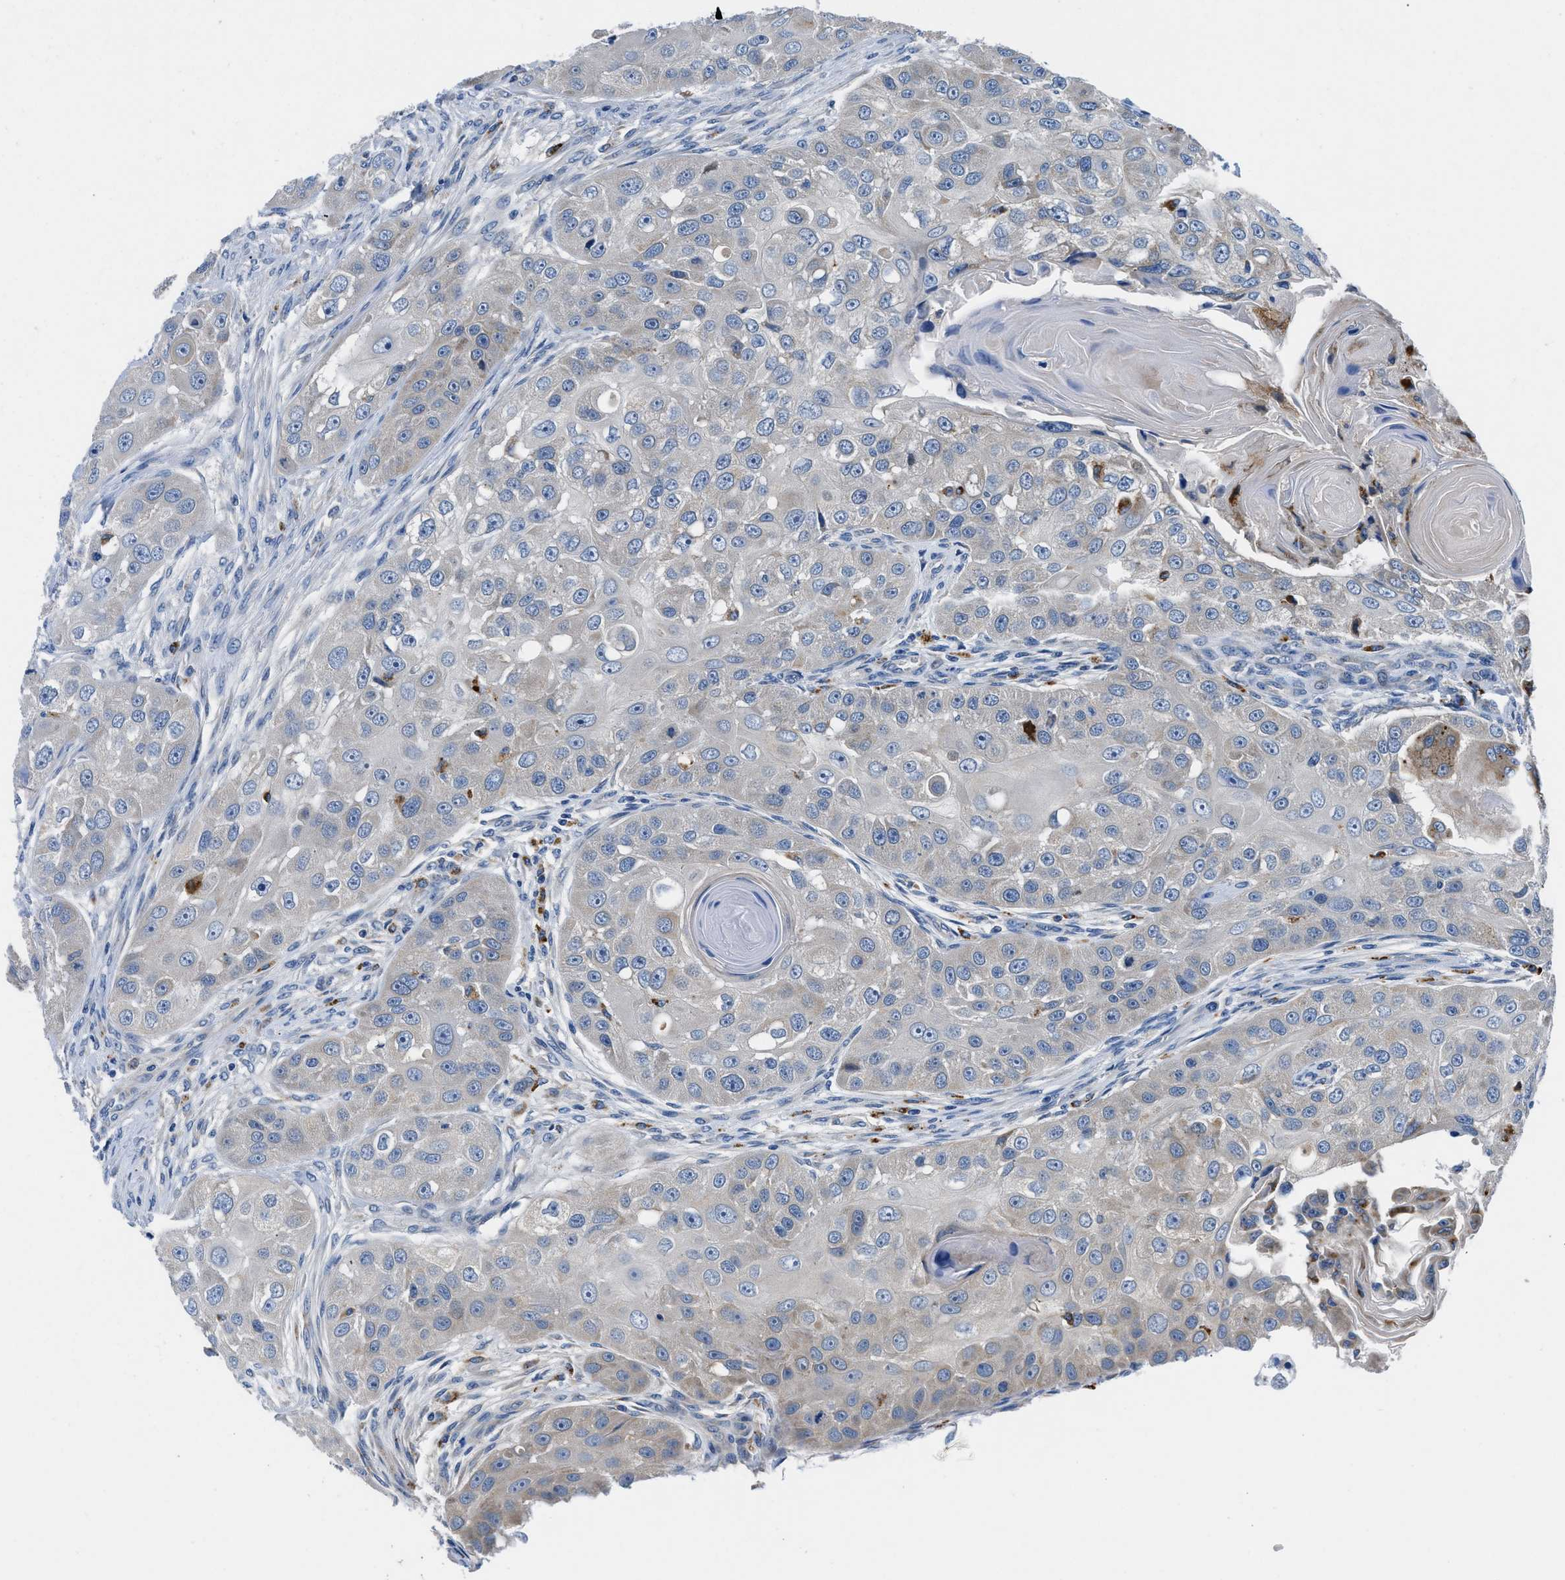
{"staining": {"intensity": "negative", "quantity": "none", "location": "none"}, "tissue": "head and neck cancer", "cell_type": "Tumor cells", "image_type": "cancer", "snomed": [{"axis": "morphology", "description": "Normal tissue, NOS"}, {"axis": "morphology", "description": "Squamous cell carcinoma, NOS"}, {"axis": "topography", "description": "Skeletal muscle"}, {"axis": "topography", "description": "Head-Neck"}], "caption": "Squamous cell carcinoma (head and neck) stained for a protein using immunohistochemistry shows no expression tumor cells.", "gene": "ADGRE3", "patient": {"sex": "male", "age": 51}}